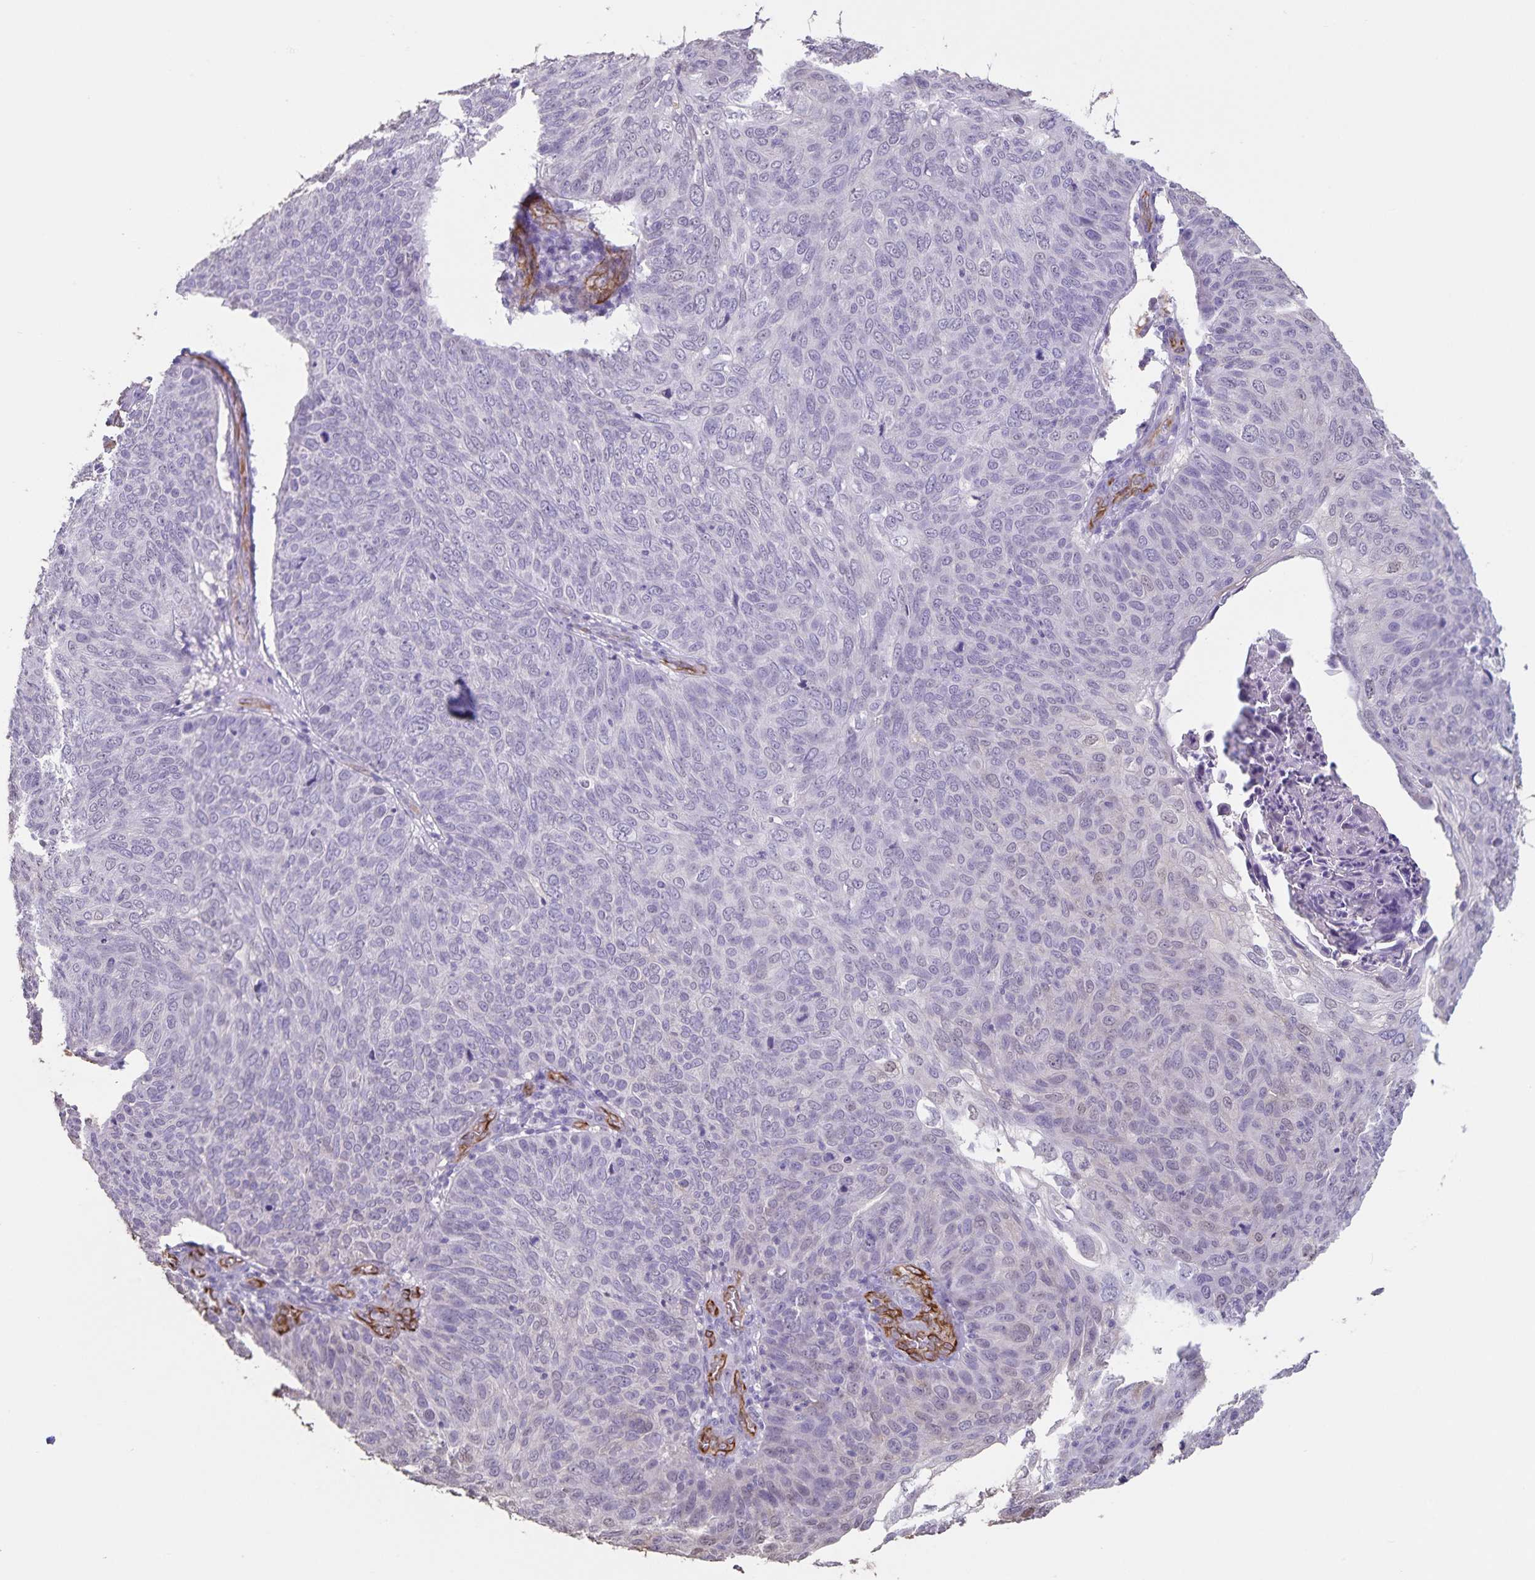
{"staining": {"intensity": "weak", "quantity": "<25%", "location": "nuclear"}, "tissue": "skin cancer", "cell_type": "Tumor cells", "image_type": "cancer", "snomed": [{"axis": "morphology", "description": "Squamous cell carcinoma, NOS"}, {"axis": "topography", "description": "Skin"}], "caption": "An immunohistochemistry (IHC) micrograph of skin cancer is shown. There is no staining in tumor cells of skin cancer.", "gene": "SYNM", "patient": {"sex": "male", "age": 87}}